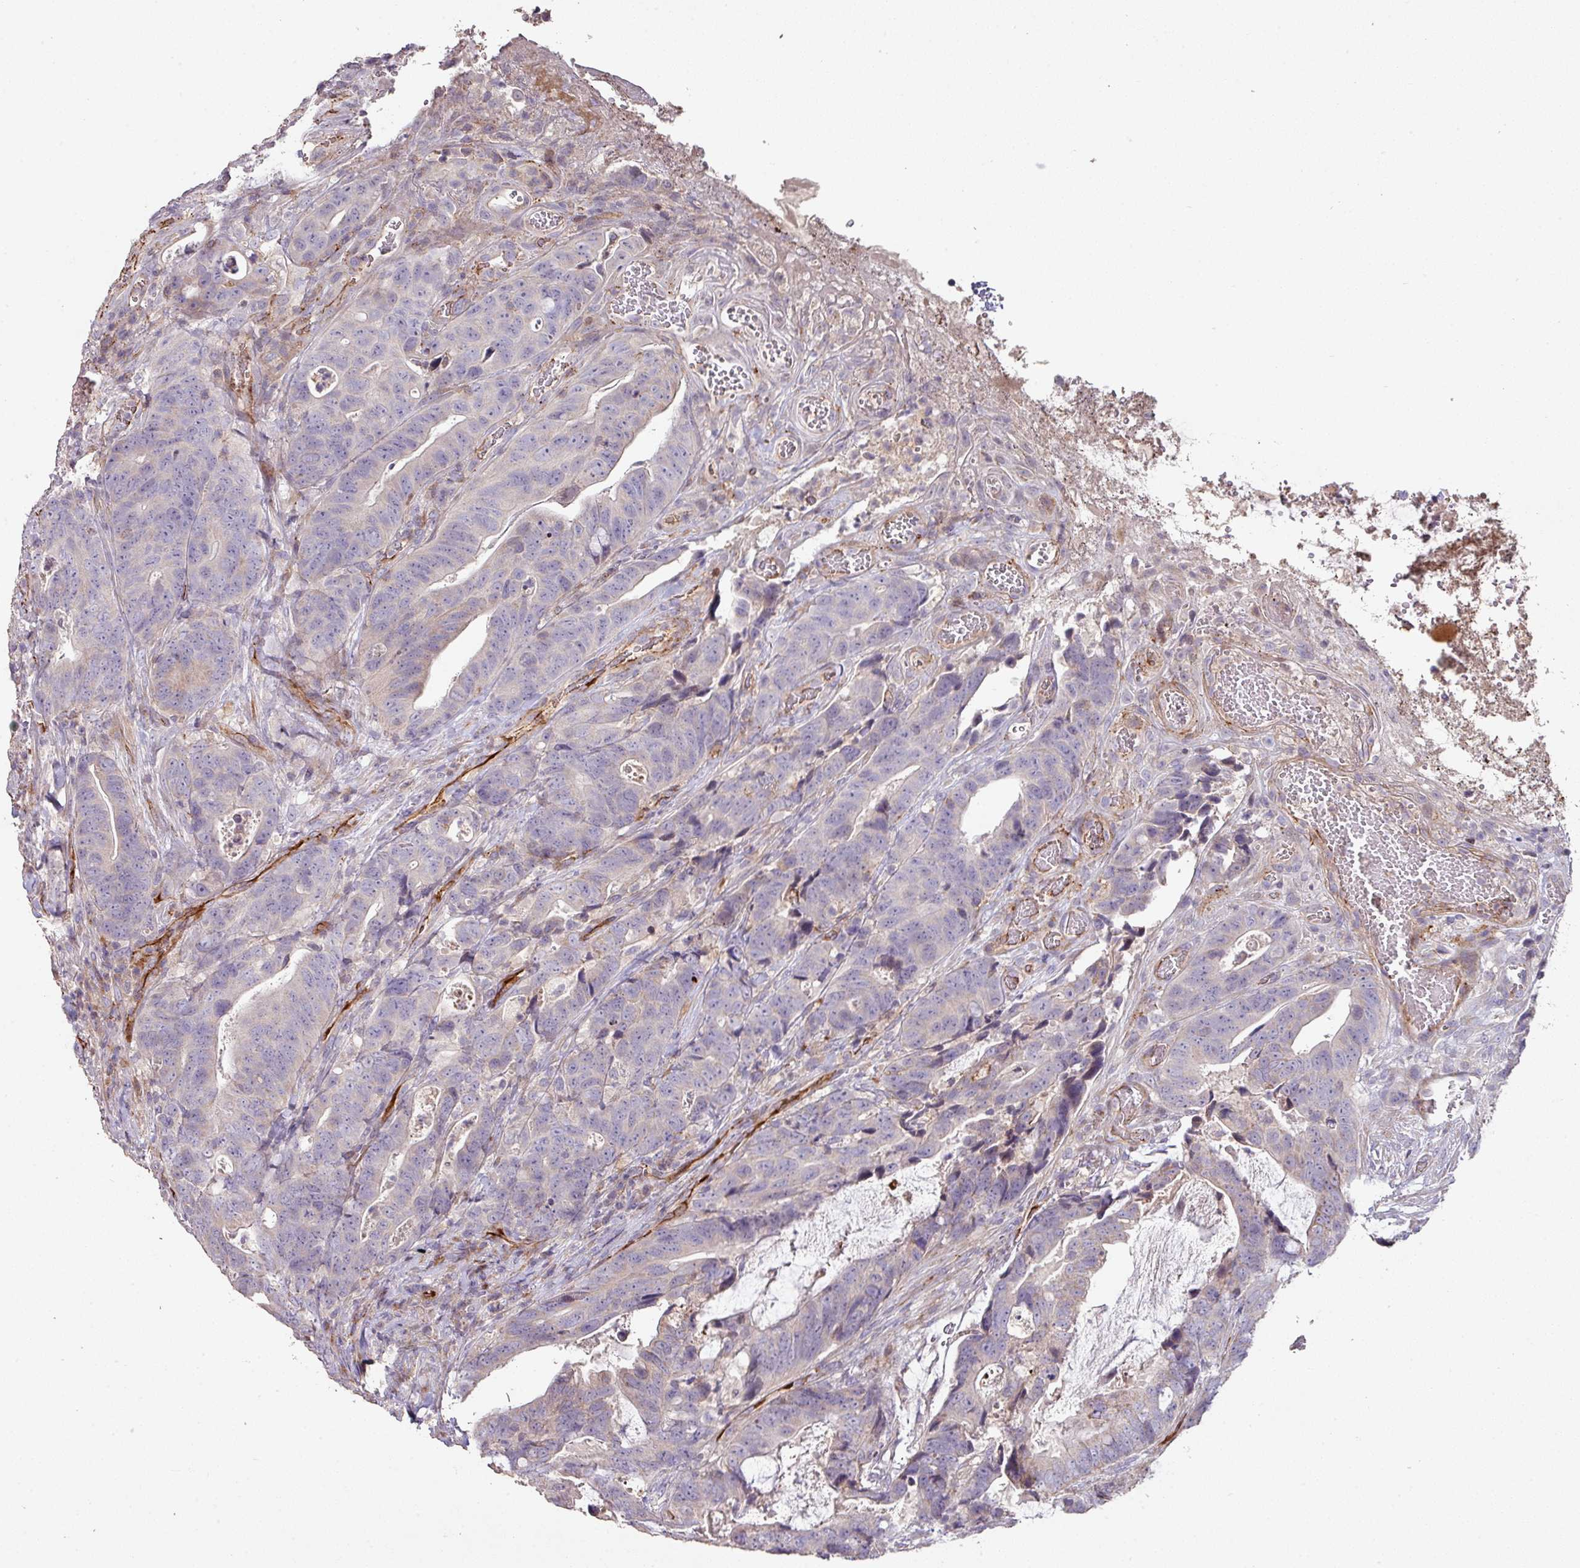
{"staining": {"intensity": "negative", "quantity": "none", "location": "none"}, "tissue": "colorectal cancer", "cell_type": "Tumor cells", "image_type": "cancer", "snomed": [{"axis": "morphology", "description": "Adenocarcinoma, NOS"}, {"axis": "topography", "description": "Colon"}], "caption": "Tumor cells are negative for brown protein staining in colorectal cancer.", "gene": "RPL23A", "patient": {"sex": "female", "age": 82}}